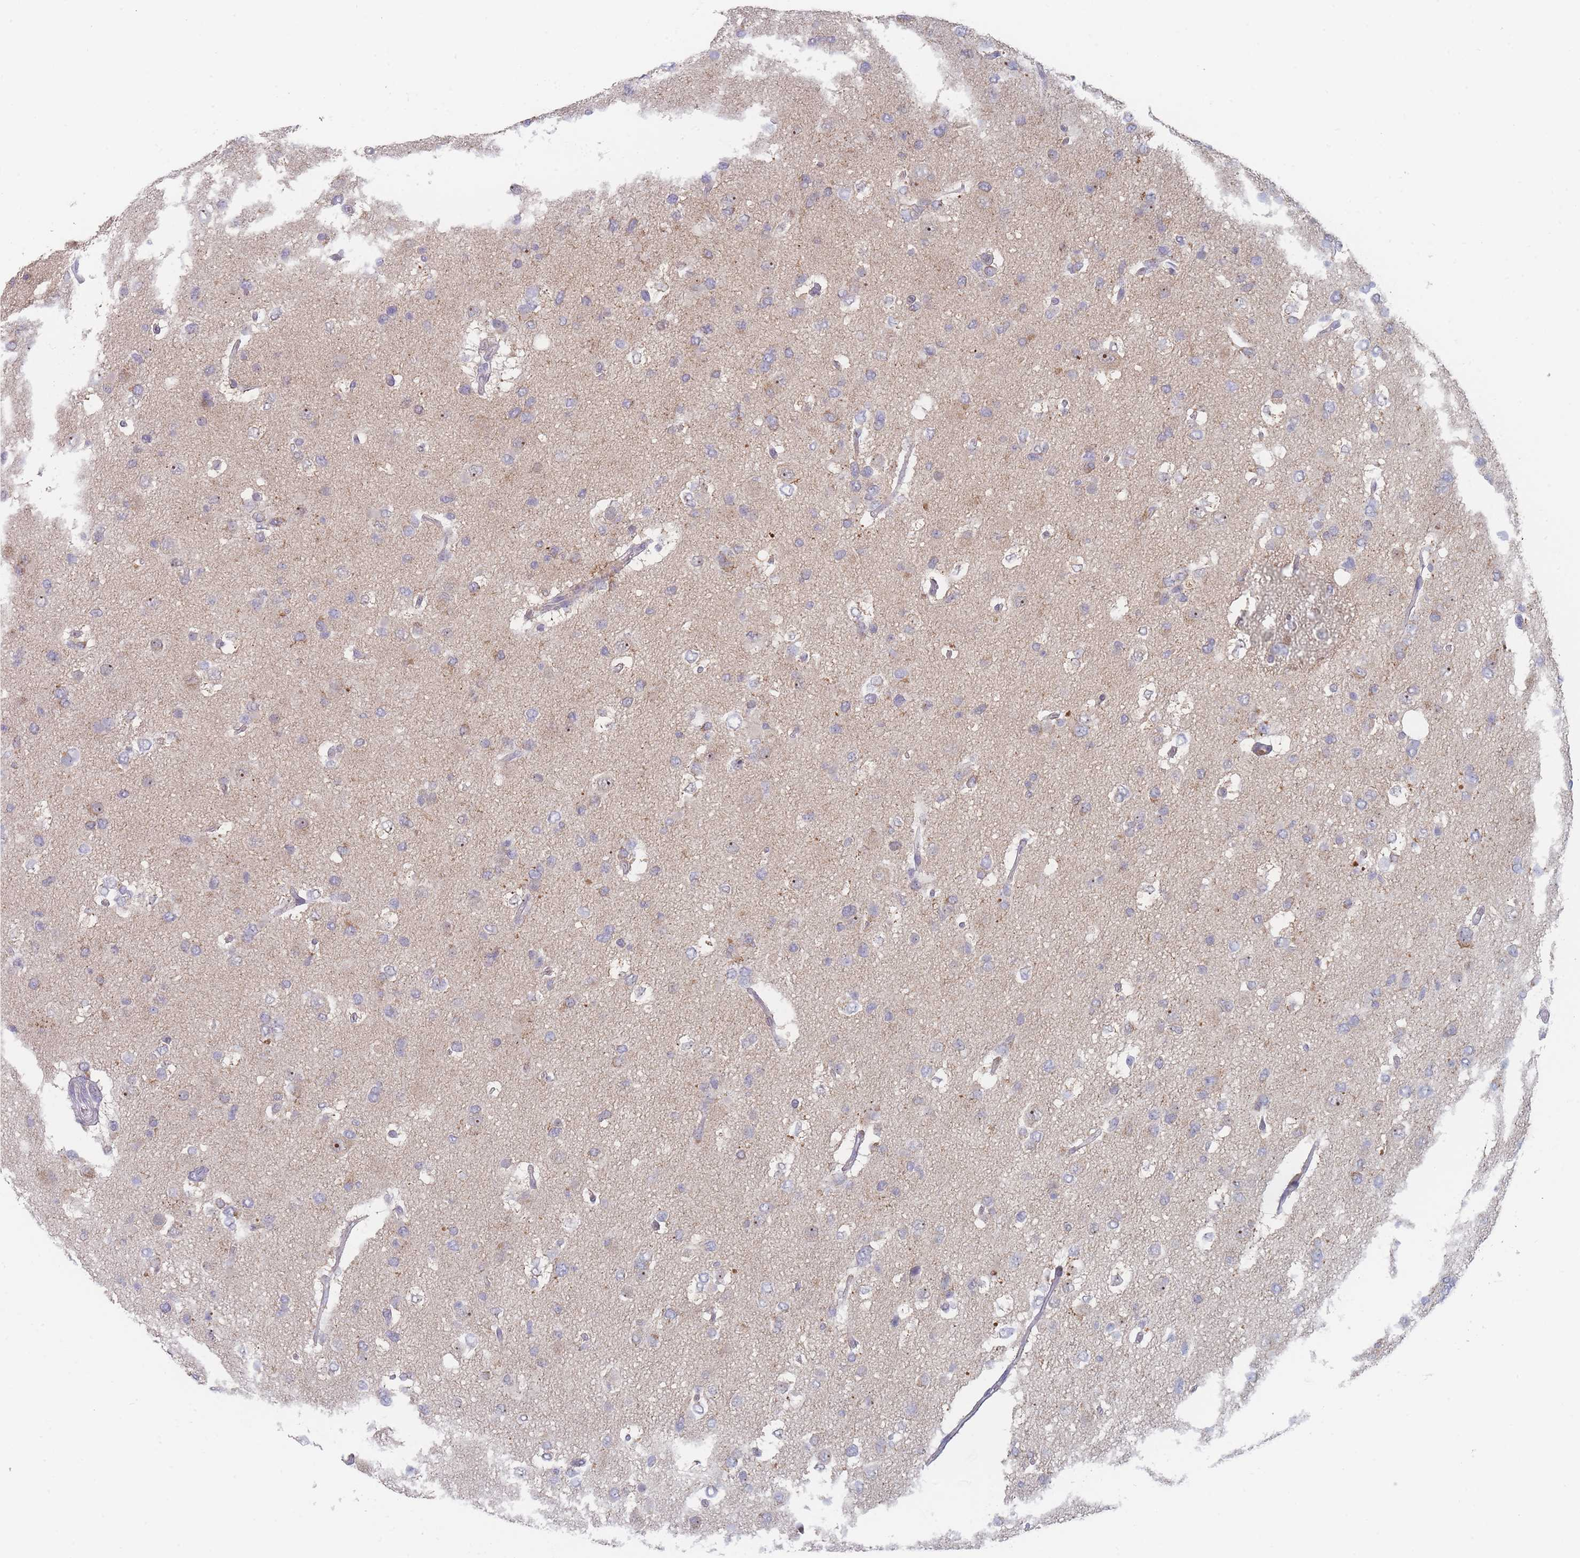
{"staining": {"intensity": "weak", "quantity": "<25%", "location": "cytoplasmic/membranous"}, "tissue": "glioma", "cell_type": "Tumor cells", "image_type": "cancer", "snomed": [{"axis": "morphology", "description": "Glioma, malignant, High grade"}, {"axis": "topography", "description": "Brain"}], "caption": "DAB (3,3'-diaminobenzidine) immunohistochemical staining of human glioma demonstrates no significant expression in tumor cells.", "gene": "RNF8", "patient": {"sex": "male", "age": 53}}